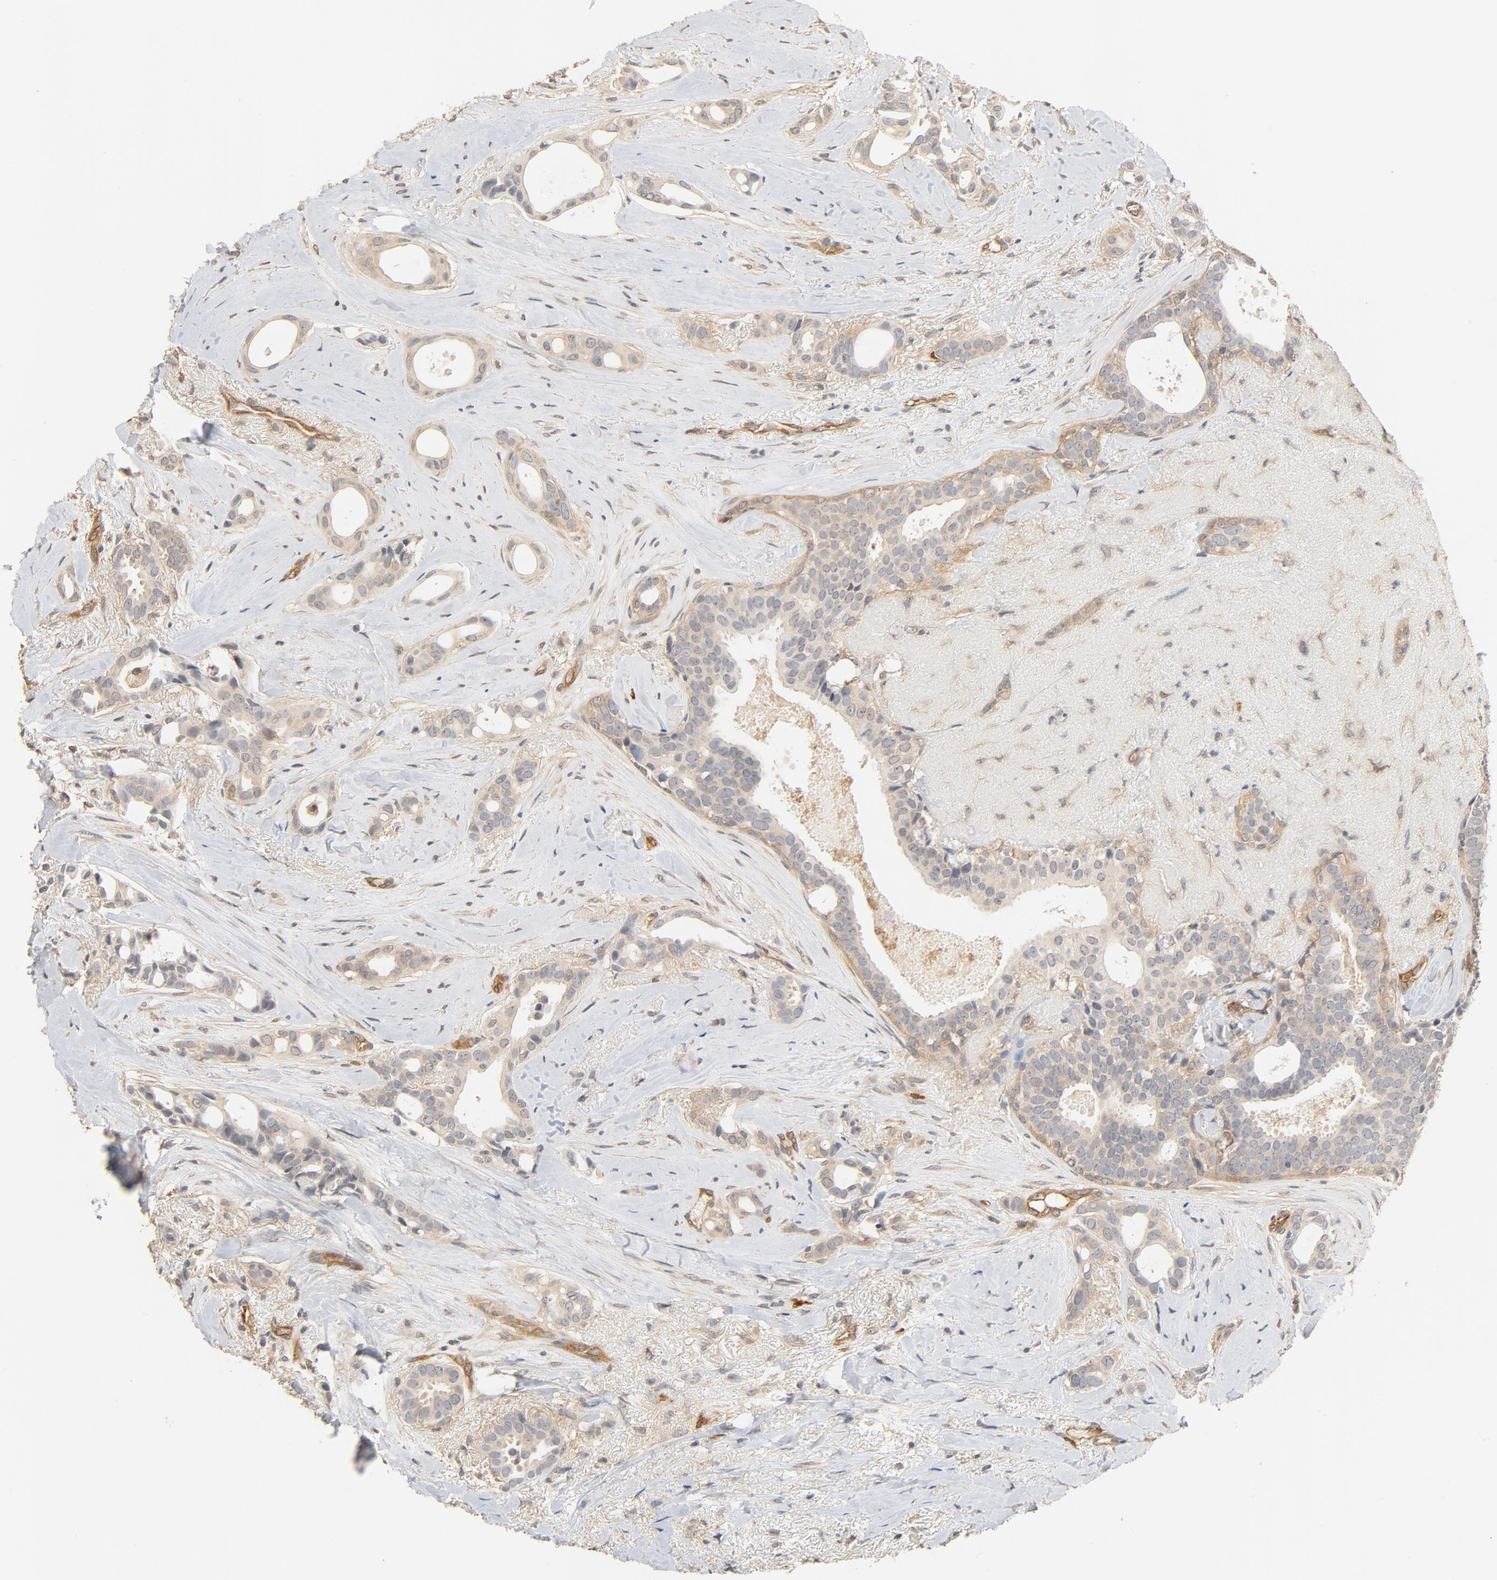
{"staining": {"intensity": "weak", "quantity": ">75%", "location": "cytoplasmic/membranous"}, "tissue": "breast cancer", "cell_type": "Tumor cells", "image_type": "cancer", "snomed": [{"axis": "morphology", "description": "Duct carcinoma"}, {"axis": "topography", "description": "Breast"}], "caption": "Immunohistochemistry (IHC) of human breast cancer exhibits low levels of weak cytoplasmic/membranous staining in approximately >75% of tumor cells. The staining was performed using DAB, with brown indicating positive protein expression. Nuclei are stained blue with hematoxylin.", "gene": "UBE2J1", "patient": {"sex": "female", "age": 54}}